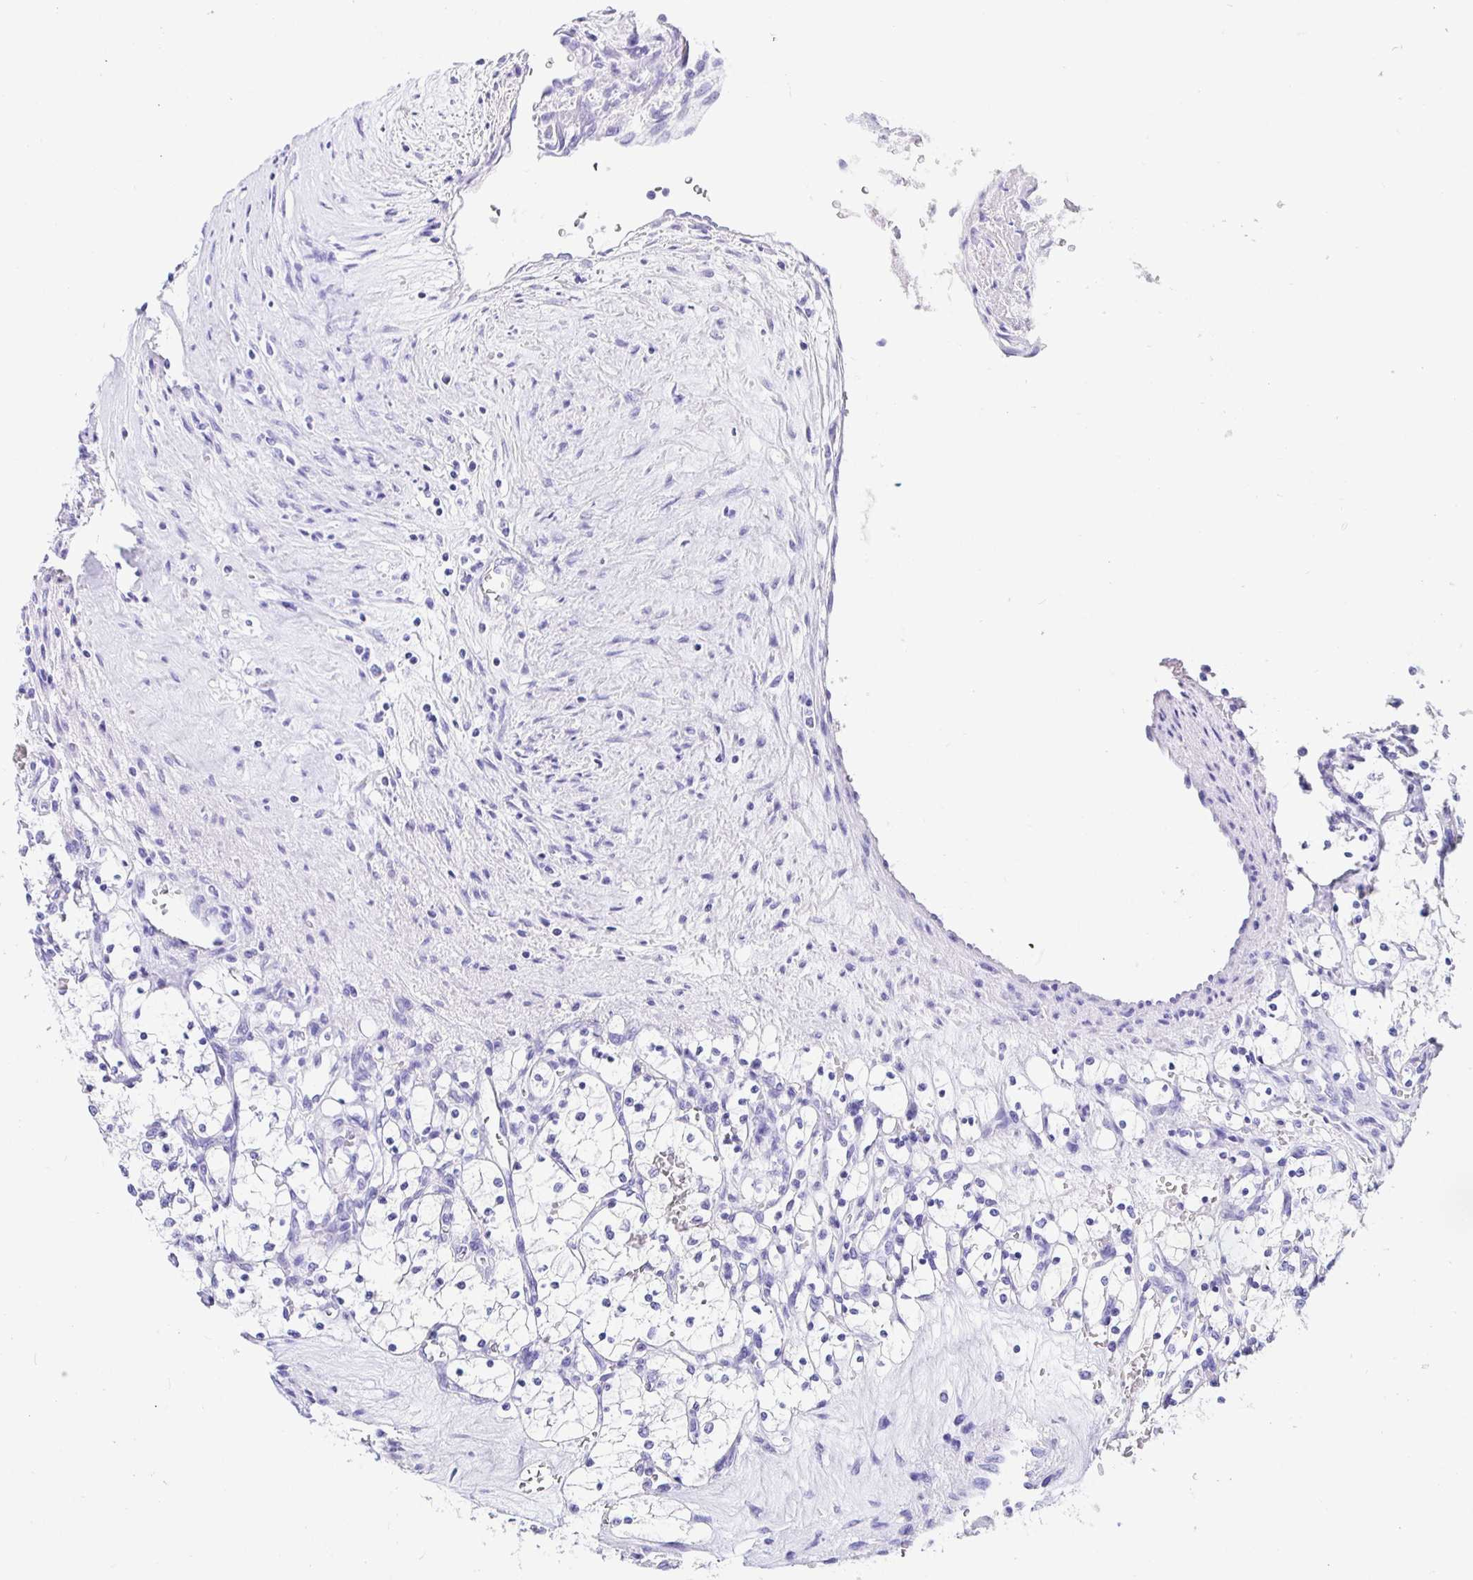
{"staining": {"intensity": "negative", "quantity": "none", "location": "none"}, "tissue": "renal cancer", "cell_type": "Tumor cells", "image_type": "cancer", "snomed": [{"axis": "morphology", "description": "Adenocarcinoma, NOS"}, {"axis": "topography", "description": "Kidney"}], "caption": "A high-resolution photomicrograph shows IHC staining of adenocarcinoma (renal), which shows no significant positivity in tumor cells.", "gene": "PRAMEF19", "patient": {"sex": "female", "age": 69}}